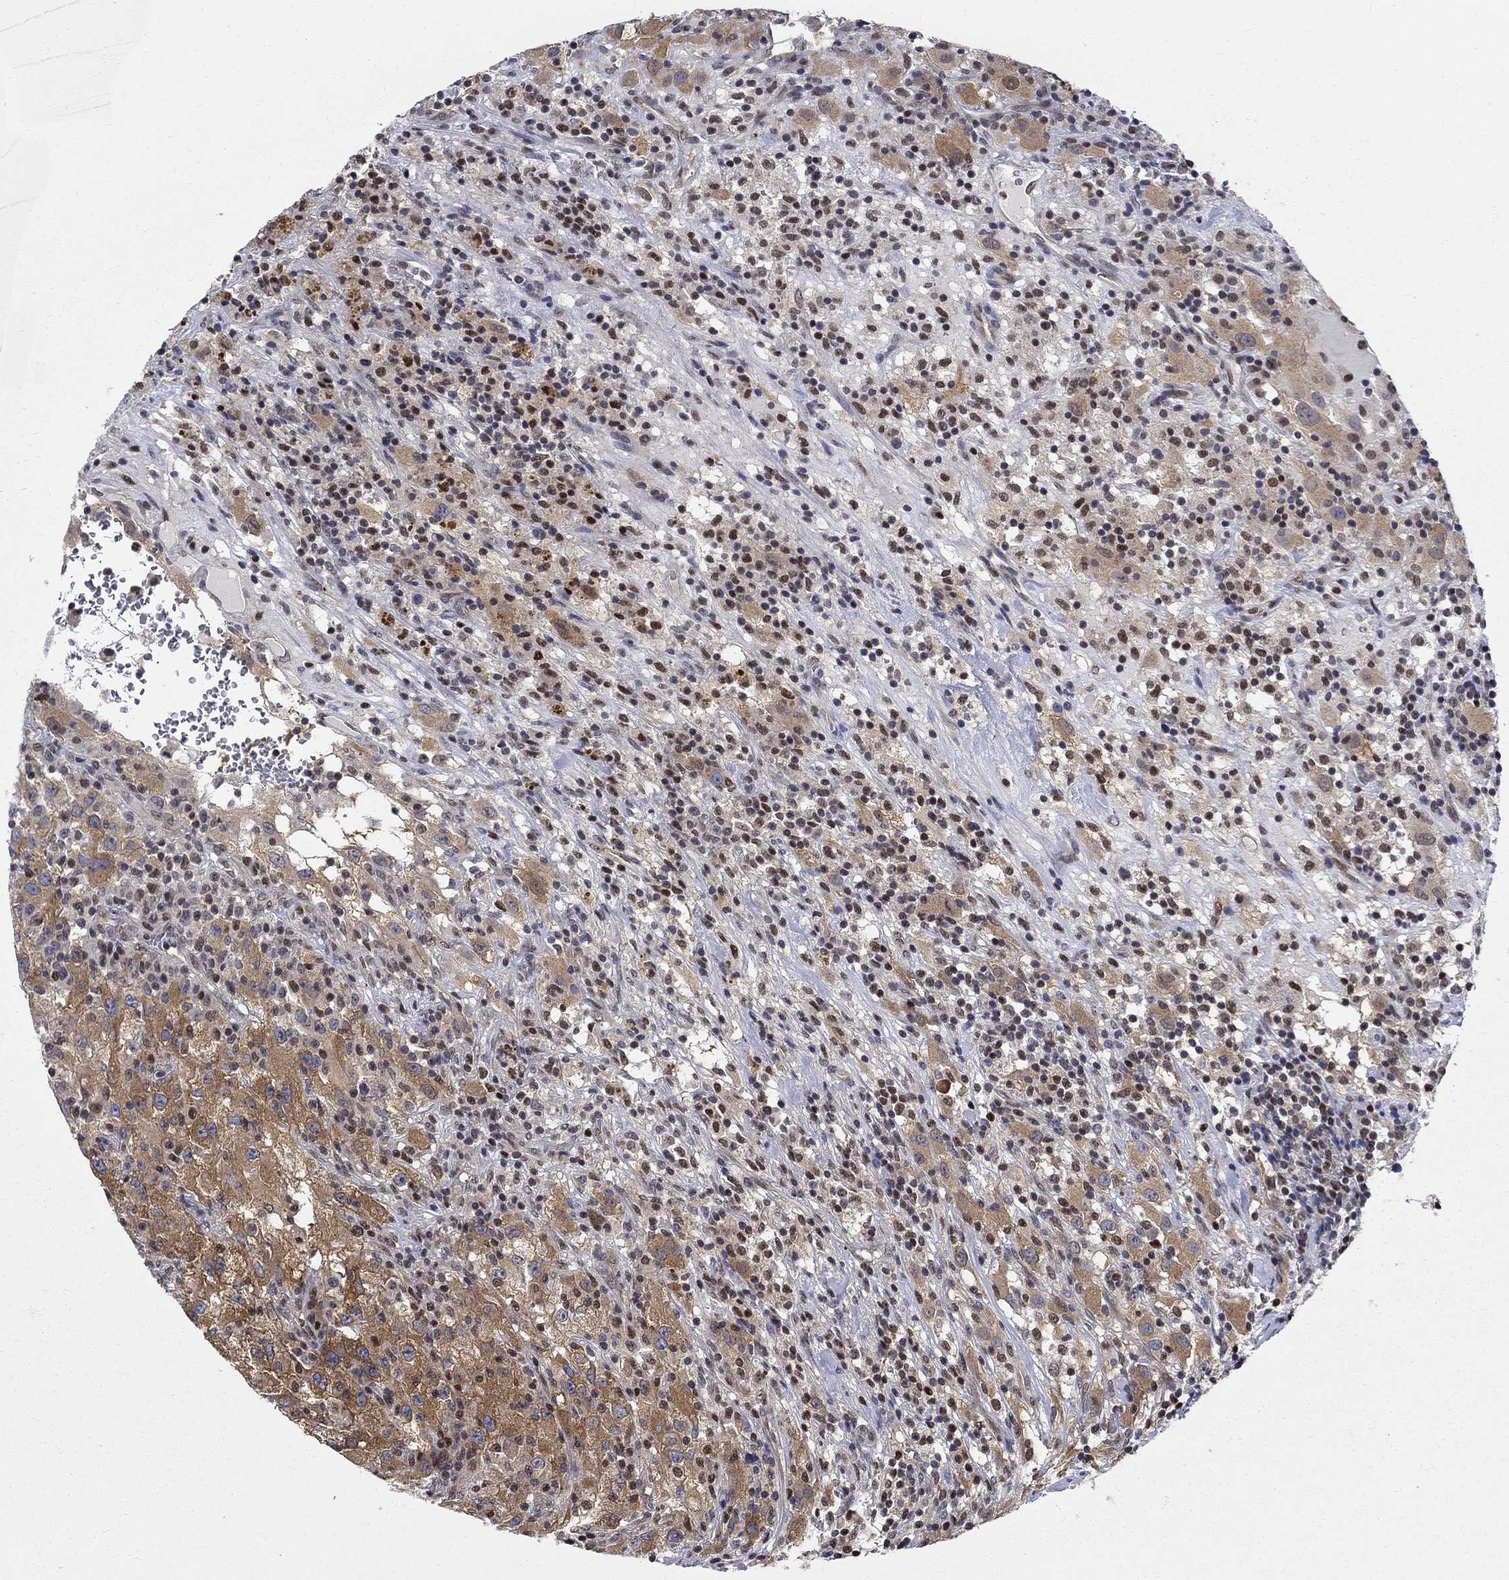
{"staining": {"intensity": "moderate", "quantity": ">75%", "location": "cytoplasmic/membranous"}, "tissue": "renal cancer", "cell_type": "Tumor cells", "image_type": "cancer", "snomed": [{"axis": "morphology", "description": "Adenocarcinoma, NOS"}, {"axis": "topography", "description": "Kidney"}], "caption": "High-magnification brightfield microscopy of renal cancer (adenocarcinoma) stained with DAB (brown) and counterstained with hematoxylin (blue). tumor cells exhibit moderate cytoplasmic/membranous staining is seen in approximately>75% of cells.", "gene": "ZNF594", "patient": {"sex": "female", "age": 67}}